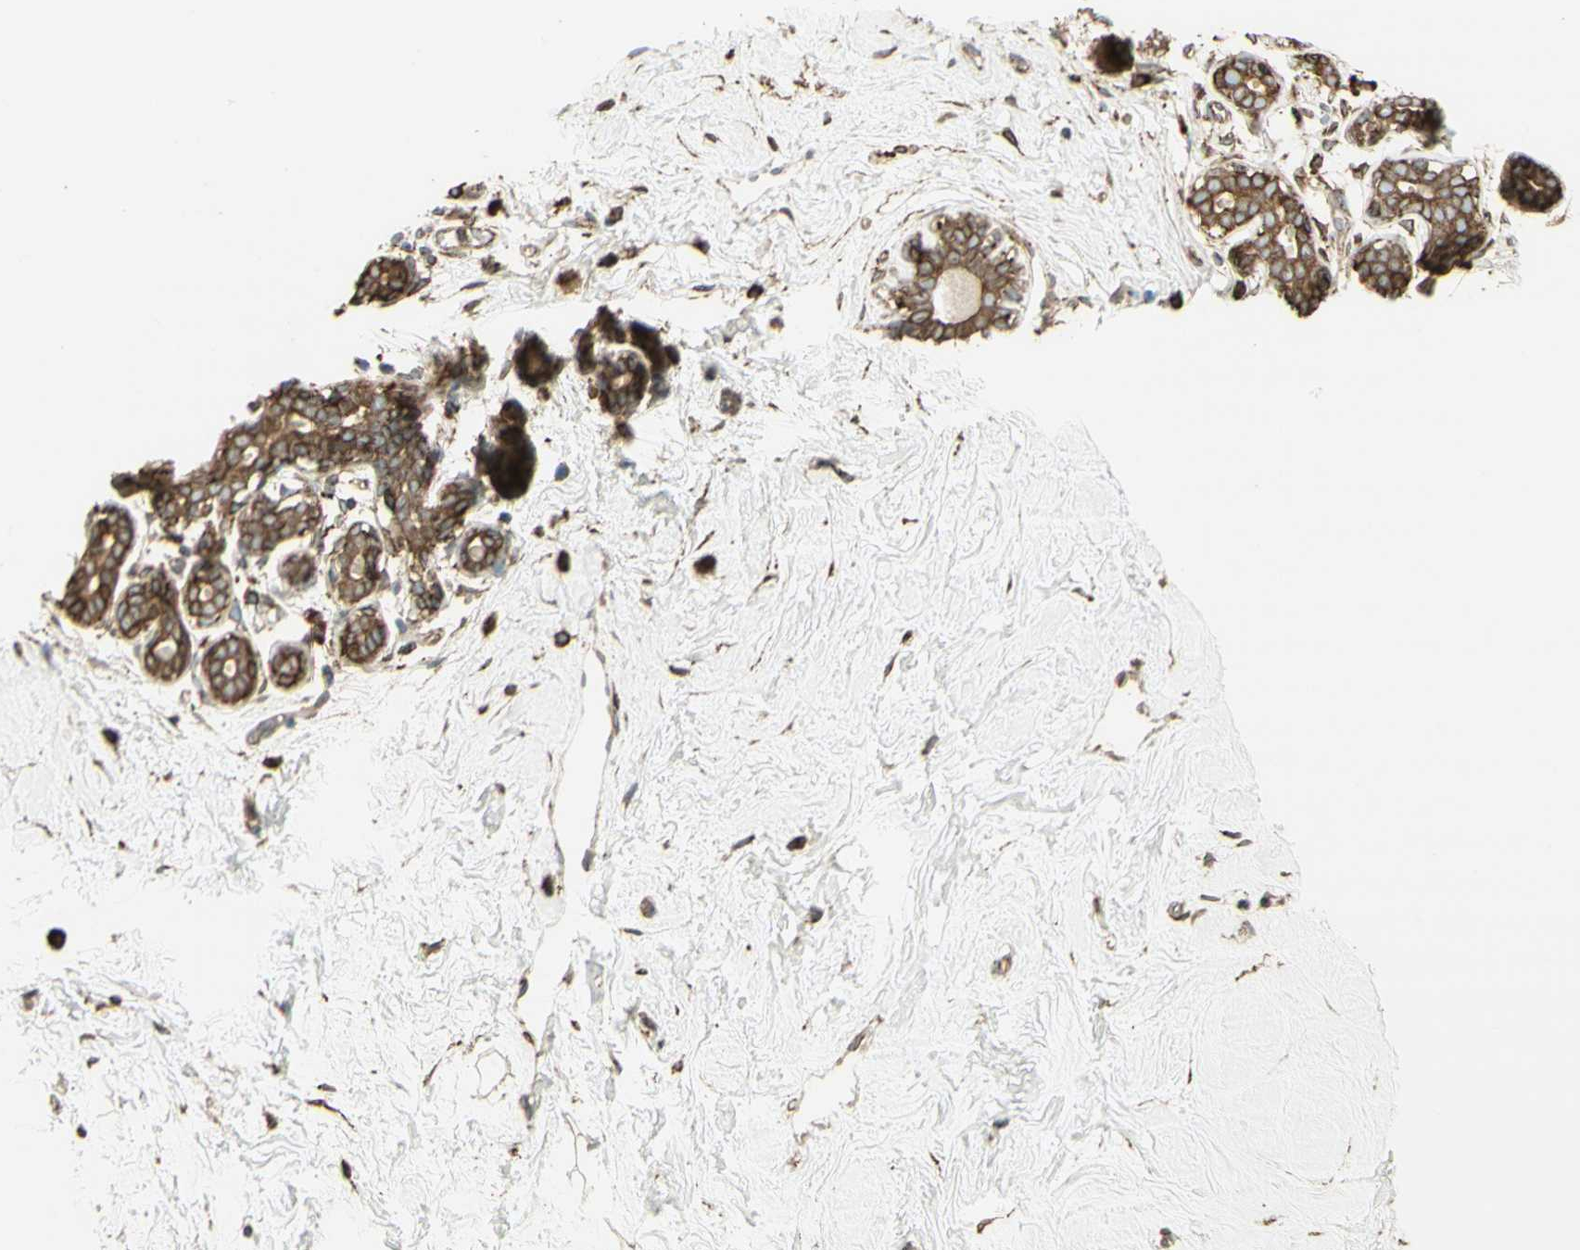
{"staining": {"intensity": "moderate", "quantity": "<25%", "location": "cytoplasmic/membranous"}, "tissue": "breast", "cell_type": "Adipocytes", "image_type": "normal", "snomed": [{"axis": "morphology", "description": "Normal tissue, NOS"}, {"axis": "topography", "description": "Breast"}], "caption": "Immunohistochemical staining of normal breast demonstrates moderate cytoplasmic/membranous protein expression in approximately <25% of adipocytes.", "gene": "CANX", "patient": {"sex": "female", "age": 23}}